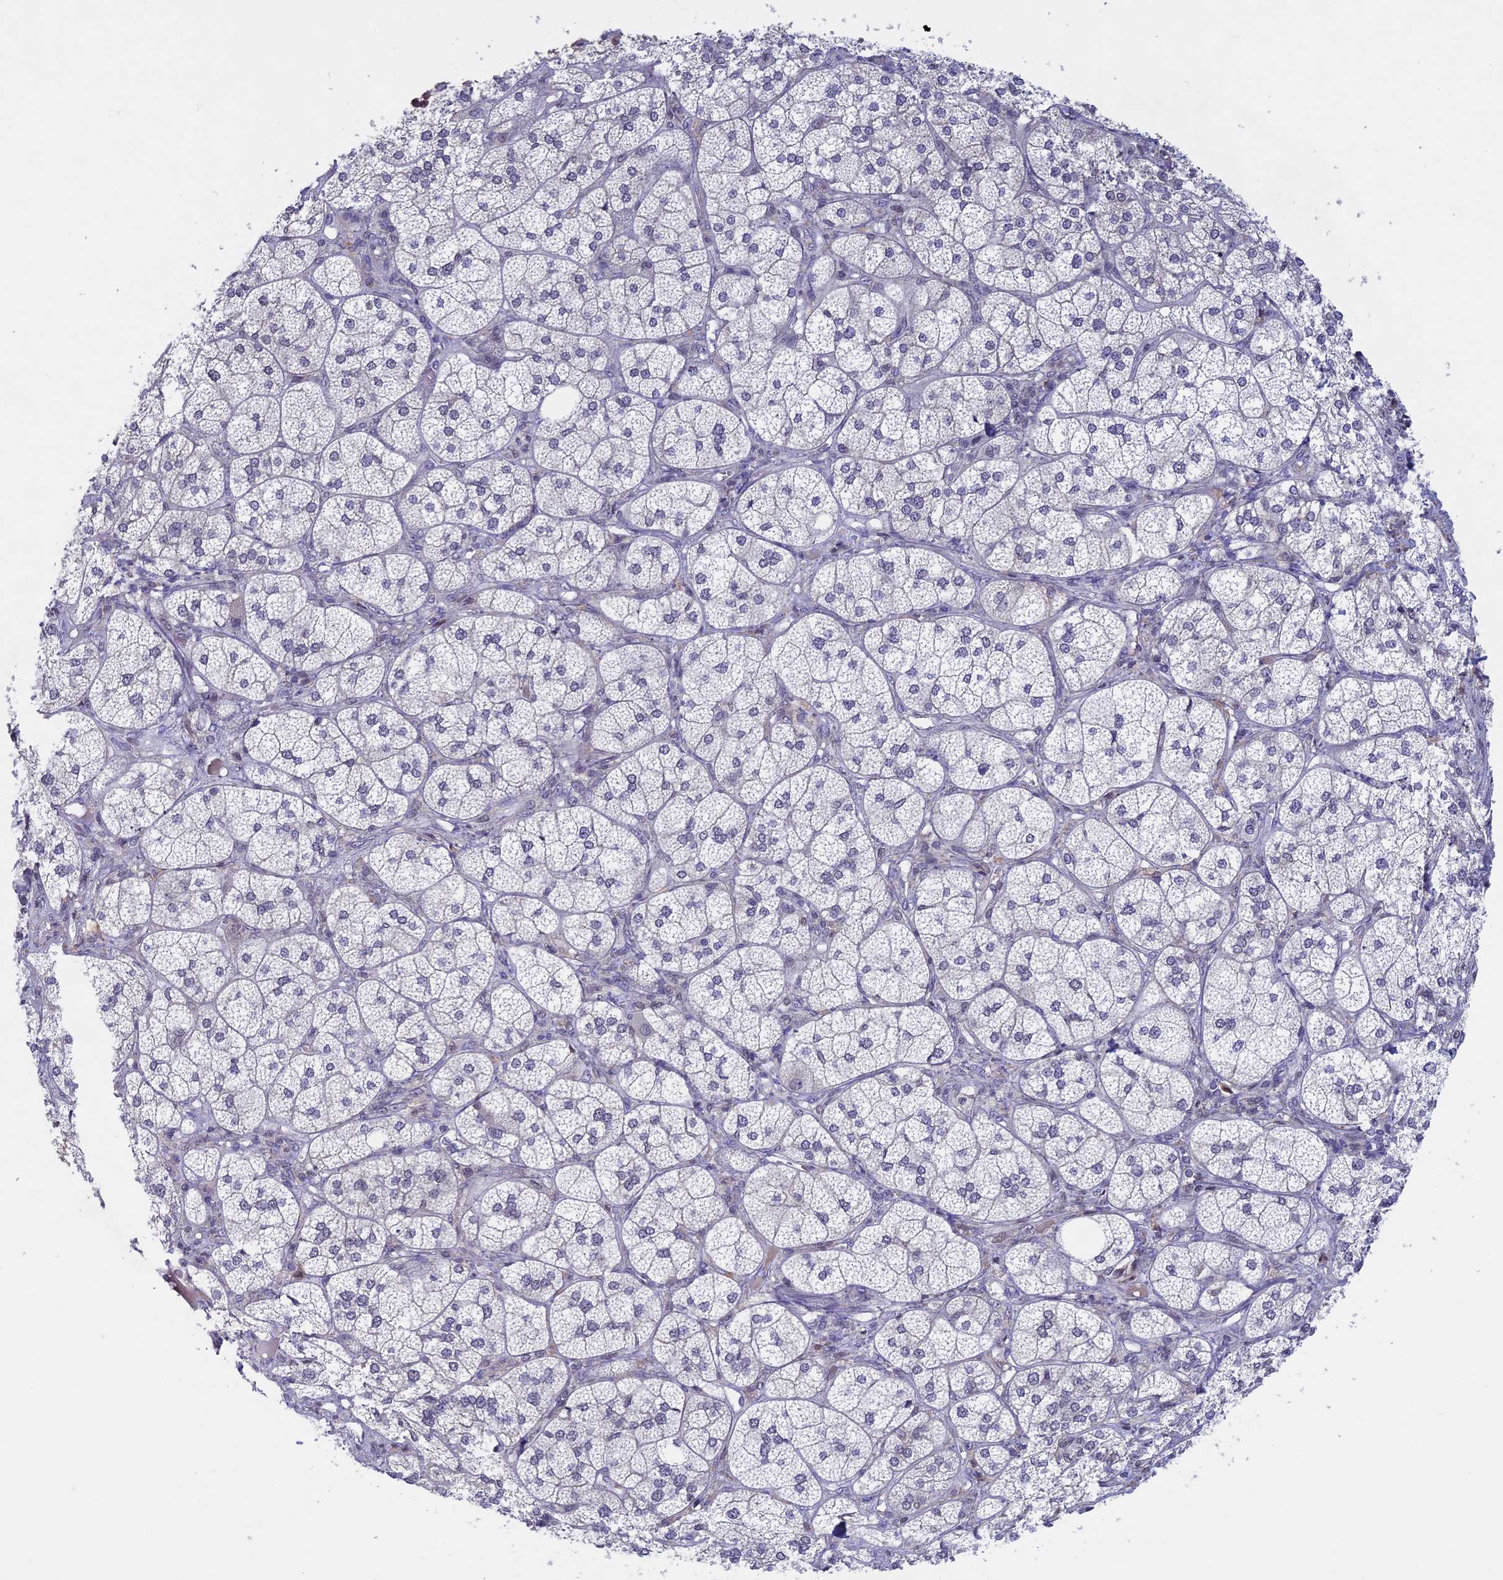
{"staining": {"intensity": "moderate", "quantity": "25%-75%", "location": "nuclear"}, "tissue": "adrenal gland", "cell_type": "Glandular cells", "image_type": "normal", "snomed": [{"axis": "morphology", "description": "Normal tissue, NOS"}, {"axis": "topography", "description": "Adrenal gland"}], "caption": "Brown immunohistochemical staining in normal adrenal gland shows moderate nuclear expression in approximately 25%-75% of glandular cells.", "gene": "SPIRE1", "patient": {"sex": "female", "age": 61}}